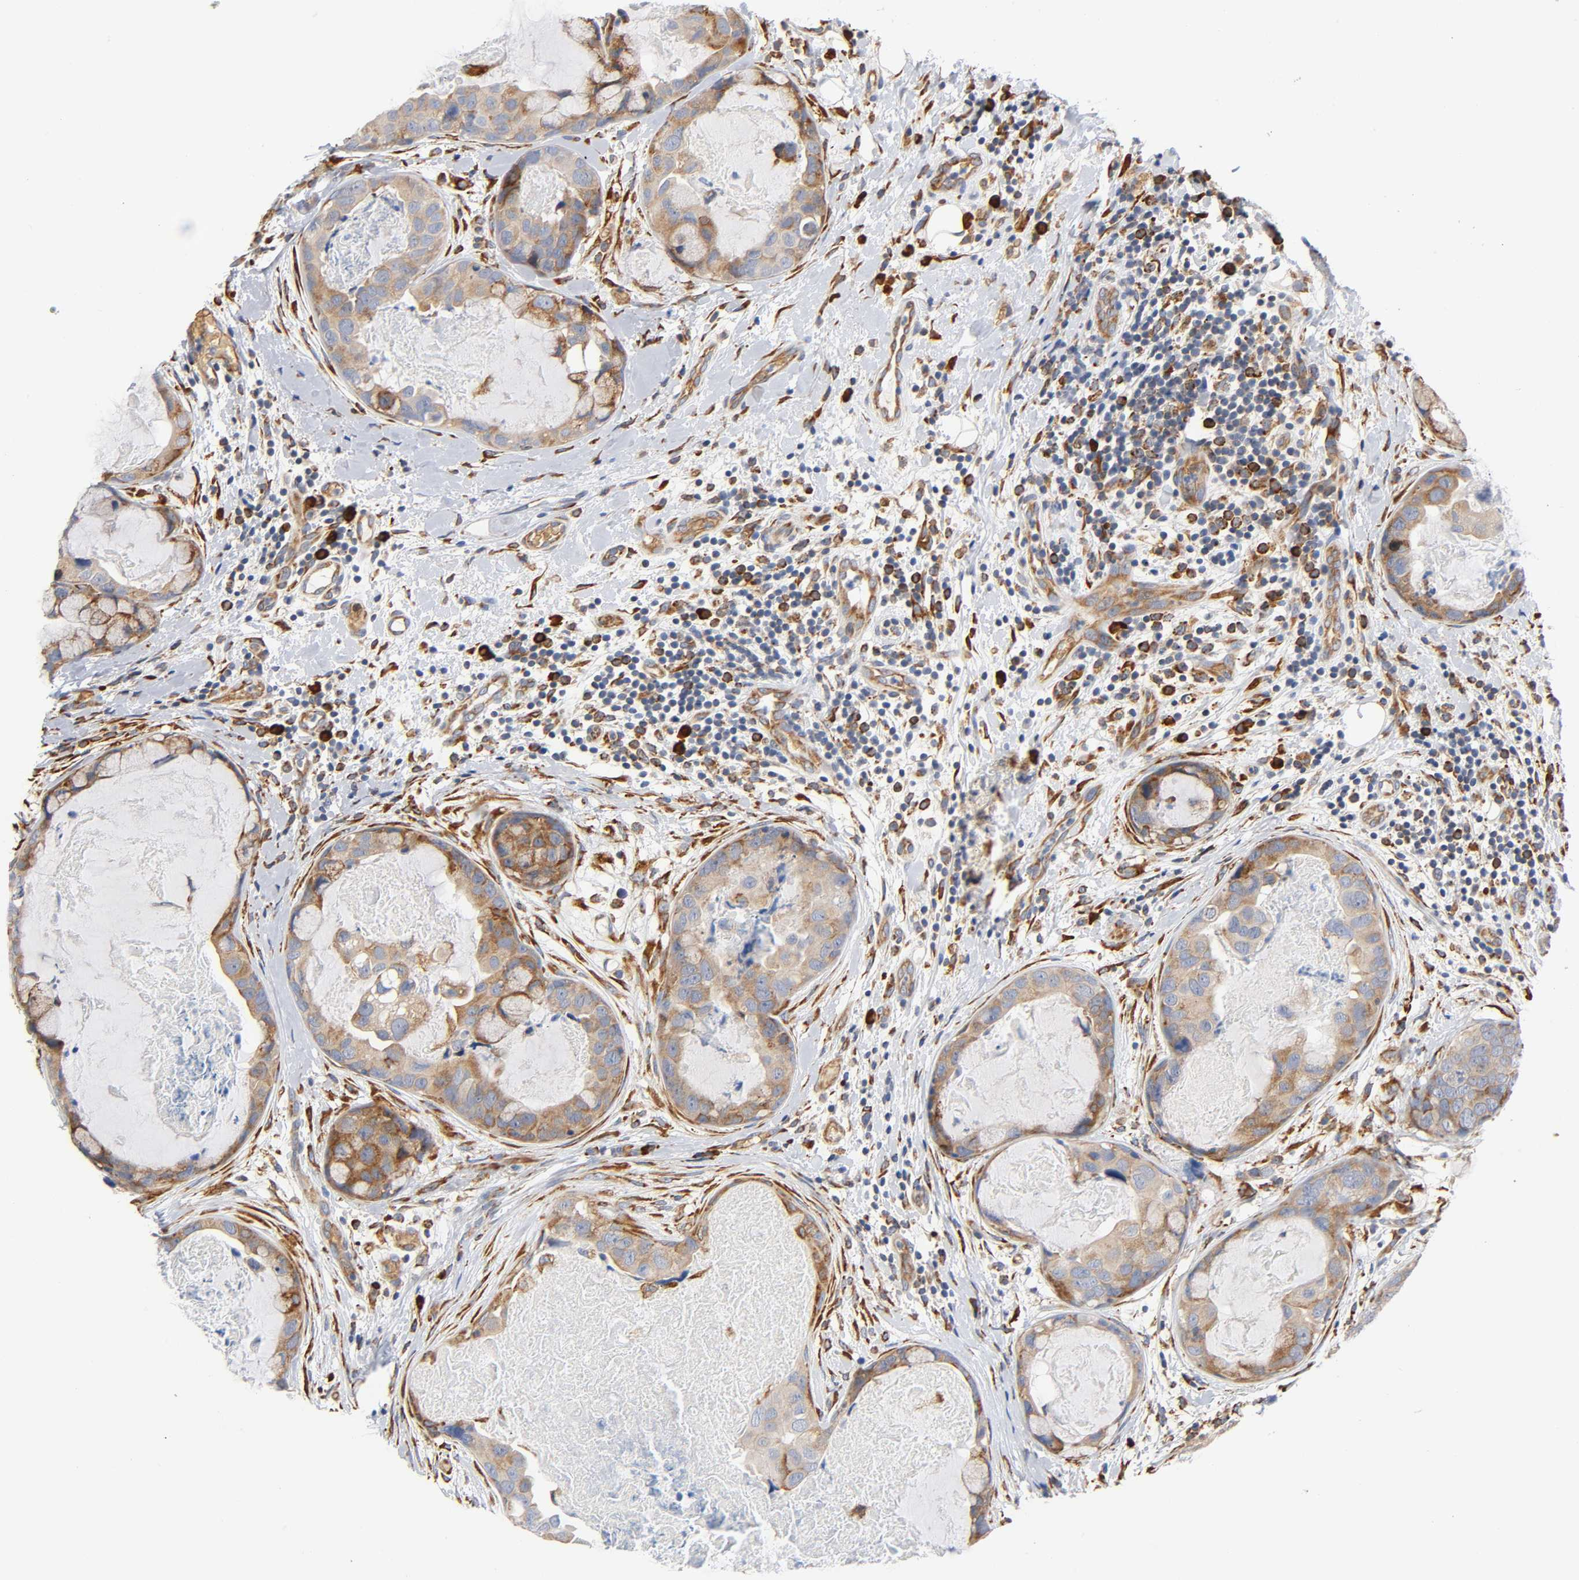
{"staining": {"intensity": "weak", "quantity": ">75%", "location": "cytoplasmic/membranous"}, "tissue": "breast cancer", "cell_type": "Tumor cells", "image_type": "cancer", "snomed": [{"axis": "morphology", "description": "Duct carcinoma"}, {"axis": "topography", "description": "Breast"}], "caption": "Immunohistochemistry histopathology image of human breast cancer (invasive ductal carcinoma) stained for a protein (brown), which shows low levels of weak cytoplasmic/membranous expression in about >75% of tumor cells.", "gene": "UCKL1", "patient": {"sex": "female", "age": 40}}